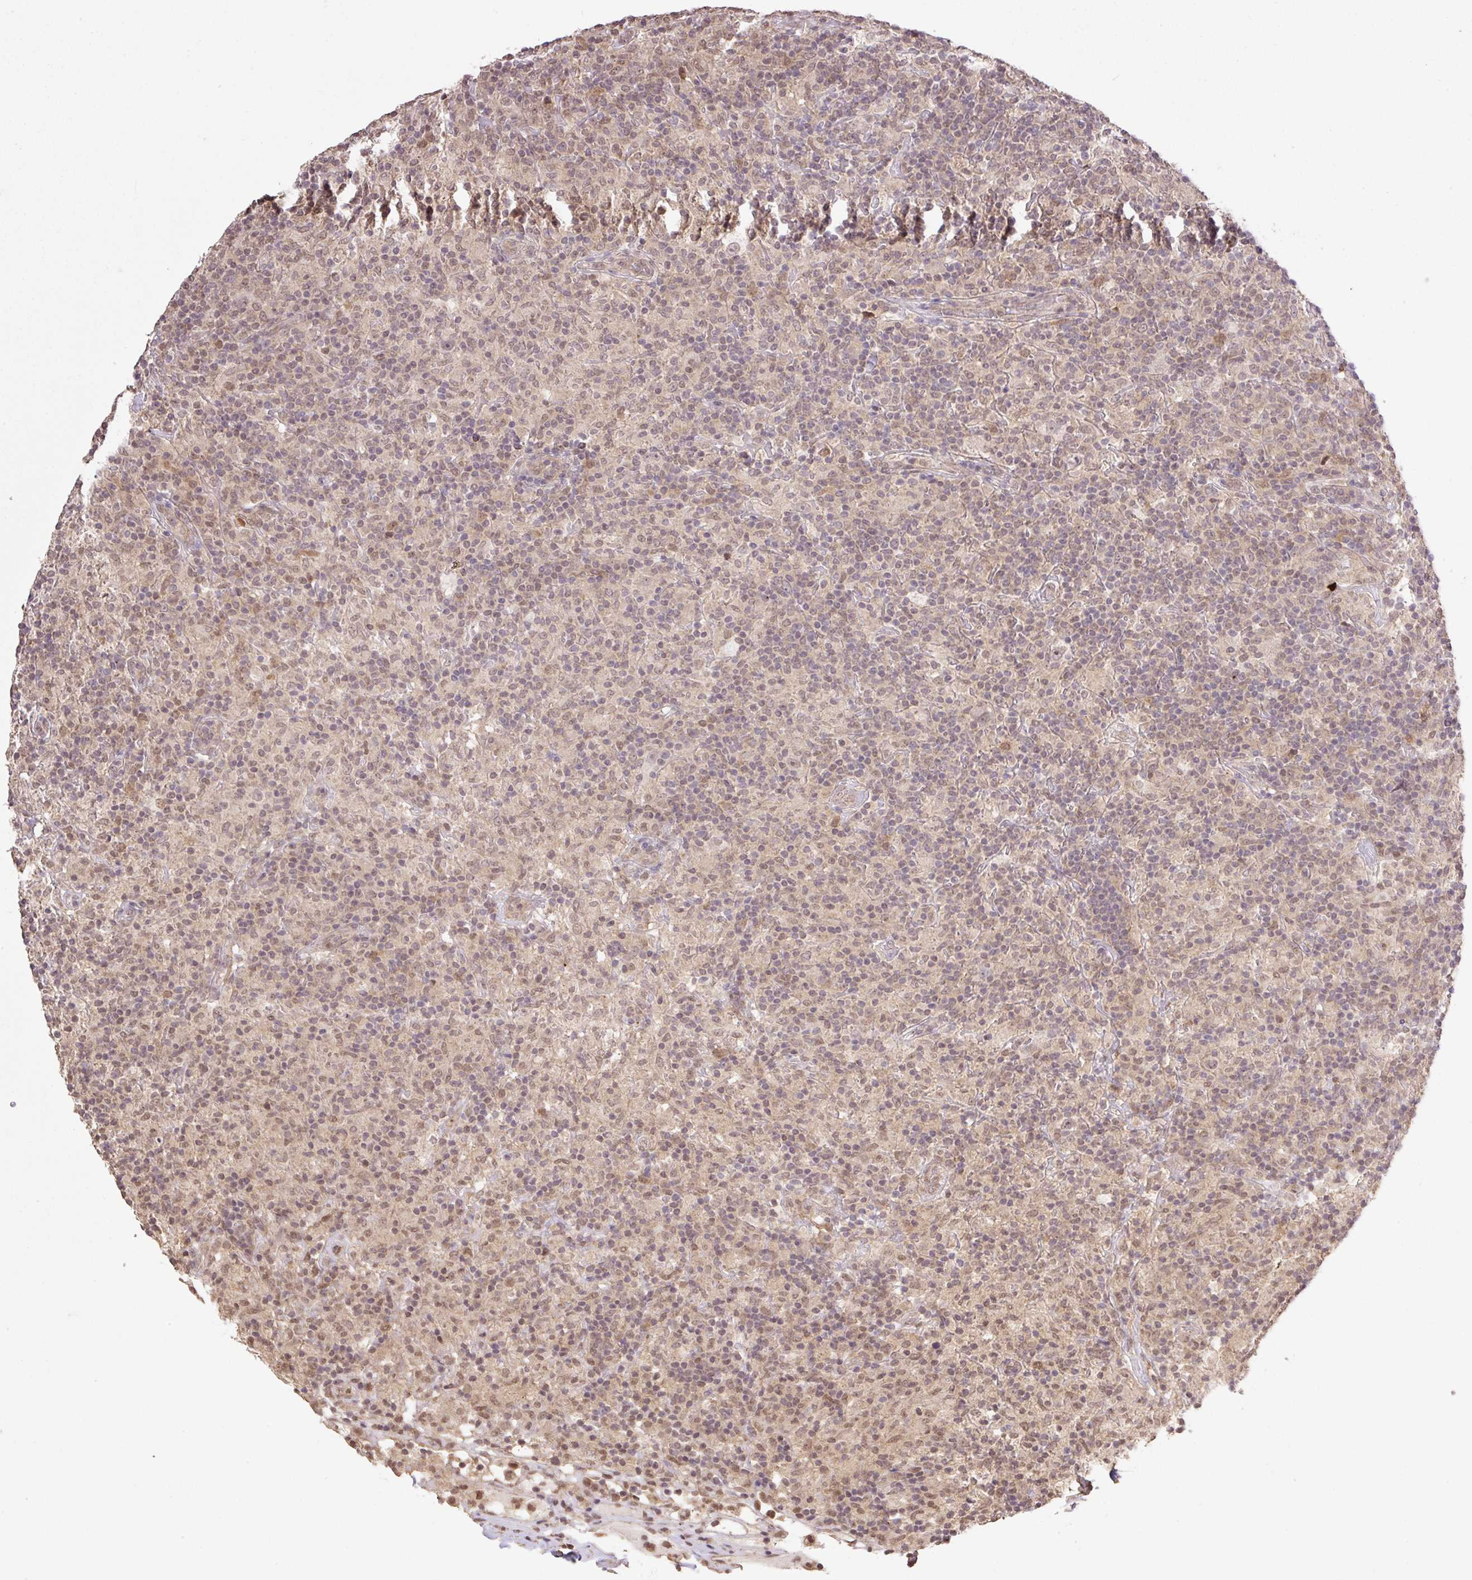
{"staining": {"intensity": "weak", "quantity": "25%-75%", "location": "nuclear"}, "tissue": "lymphoma", "cell_type": "Tumor cells", "image_type": "cancer", "snomed": [{"axis": "morphology", "description": "Hodgkin's disease, NOS"}, {"axis": "topography", "description": "Lymph node"}], "caption": "Lymphoma was stained to show a protein in brown. There is low levels of weak nuclear positivity in approximately 25%-75% of tumor cells.", "gene": "VPS25", "patient": {"sex": "male", "age": 70}}